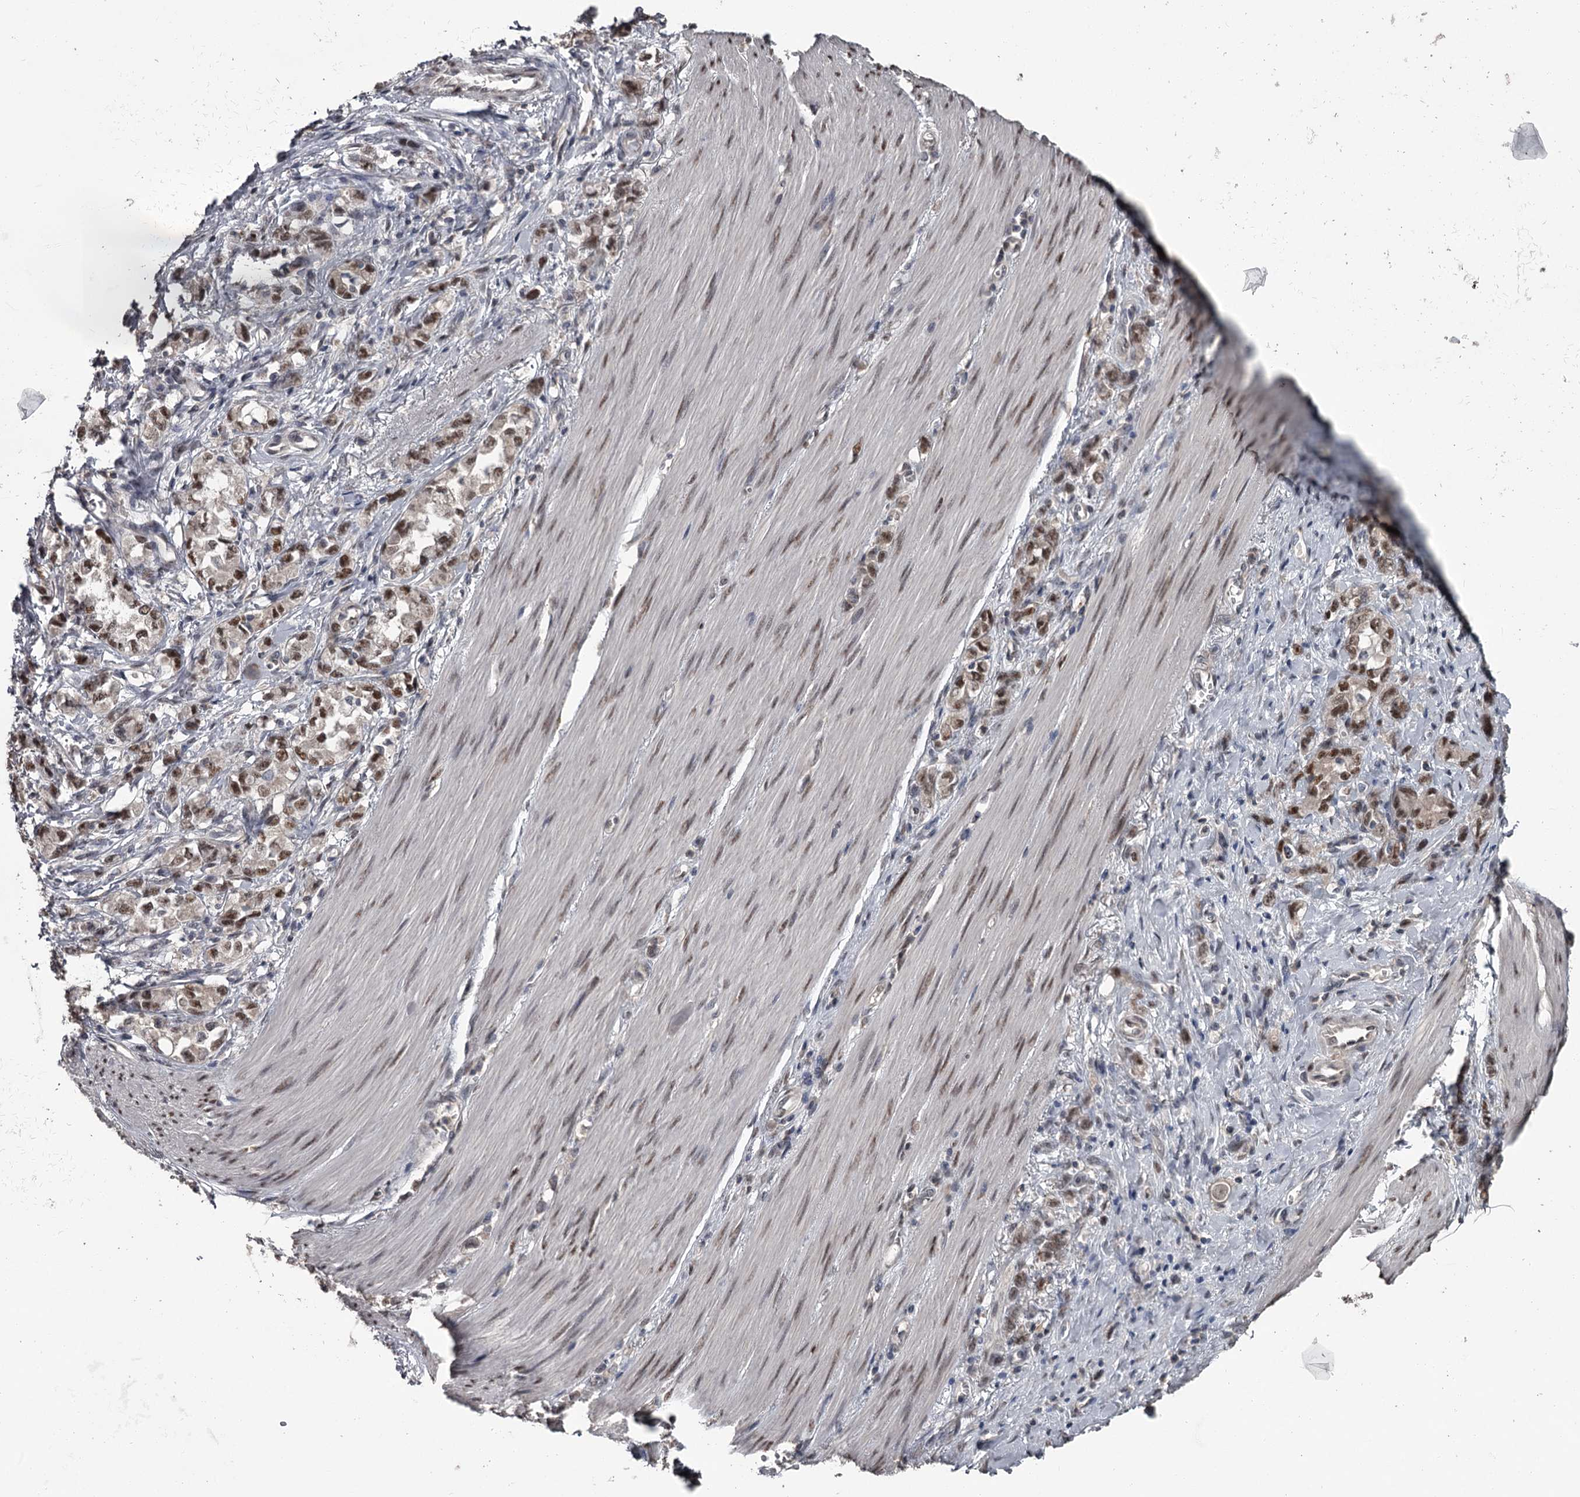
{"staining": {"intensity": "moderate", "quantity": ">75%", "location": "nuclear"}, "tissue": "stomach cancer", "cell_type": "Tumor cells", "image_type": "cancer", "snomed": [{"axis": "morphology", "description": "Adenocarcinoma, NOS"}, {"axis": "topography", "description": "Stomach"}], "caption": "Adenocarcinoma (stomach) tissue exhibits moderate nuclear positivity in about >75% of tumor cells, visualized by immunohistochemistry.", "gene": "PRPF40B", "patient": {"sex": "female", "age": 76}}